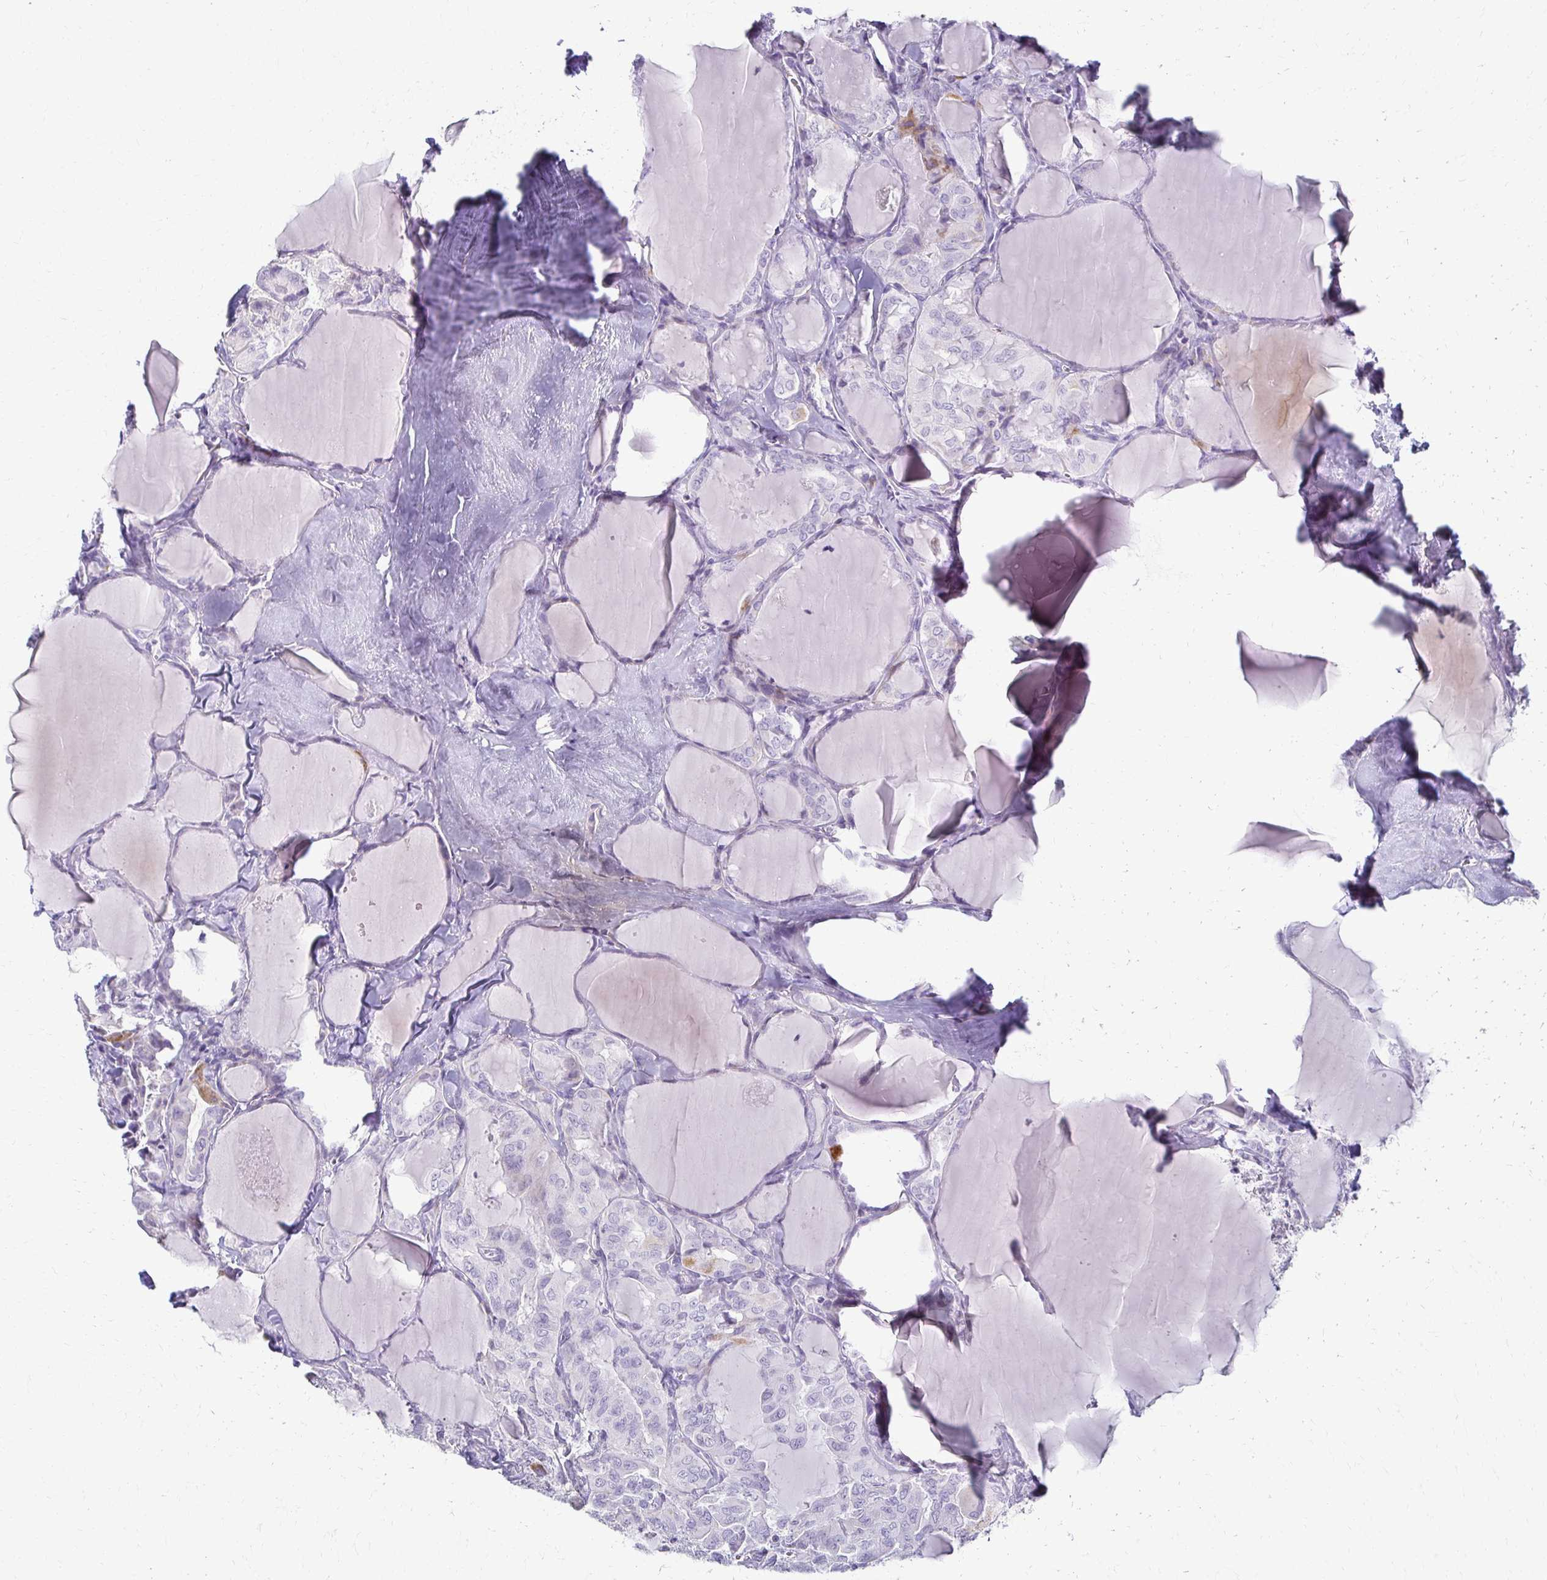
{"staining": {"intensity": "negative", "quantity": "none", "location": "none"}, "tissue": "thyroid cancer", "cell_type": "Tumor cells", "image_type": "cancer", "snomed": [{"axis": "morphology", "description": "Papillary adenocarcinoma, NOS"}, {"axis": "topography", "description": "Thyroid gland"}], "caption": "Thyroid papillary adenocarcinoma stained for a protein using immunohistochemistry (IHC) demonstrates no positivity tumor cells.", "gene": "FCGR2B", "patient": {"sex": "male", "age": 30}}